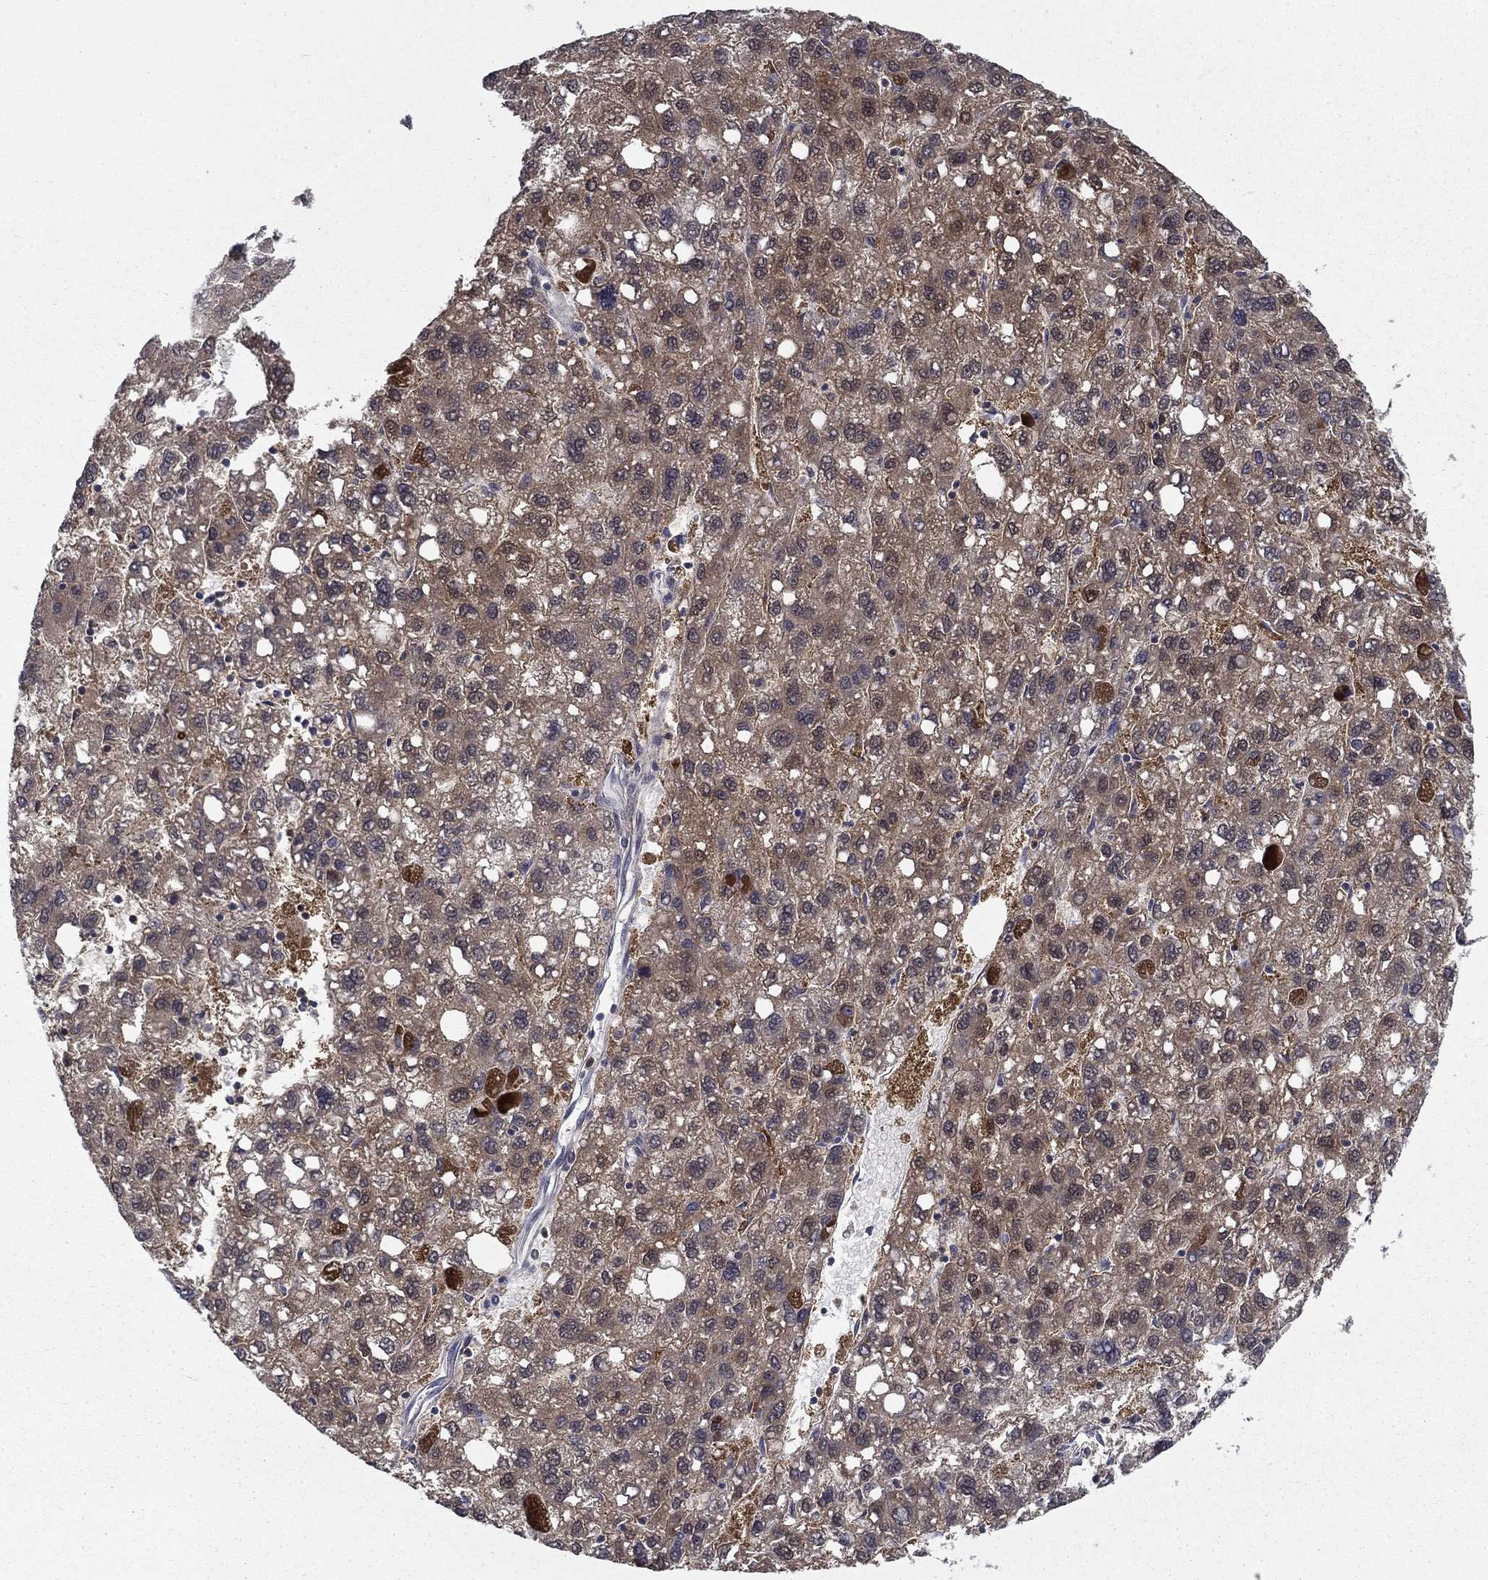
{"staining": {"intensity": "weak", "quantity": "<25%", "location": "cytoplasmic/membranous"}, "tissue": "liver cancer", "cell_type": "Tumor cells", "image_type": "cancer", "snomed": [{"axis": "morphology", "description": "Carcinoma, Hepatocellular, NOS"}, {"axis": "topography", "description": "Liver"}], "caption": "A micrograph of liver cancer (hepatocellular carcinoma) stained for a protein shows no brown staining in tumor cells.", "gene": "NIT2", "patient": {"sex": "female", "age": 82}}